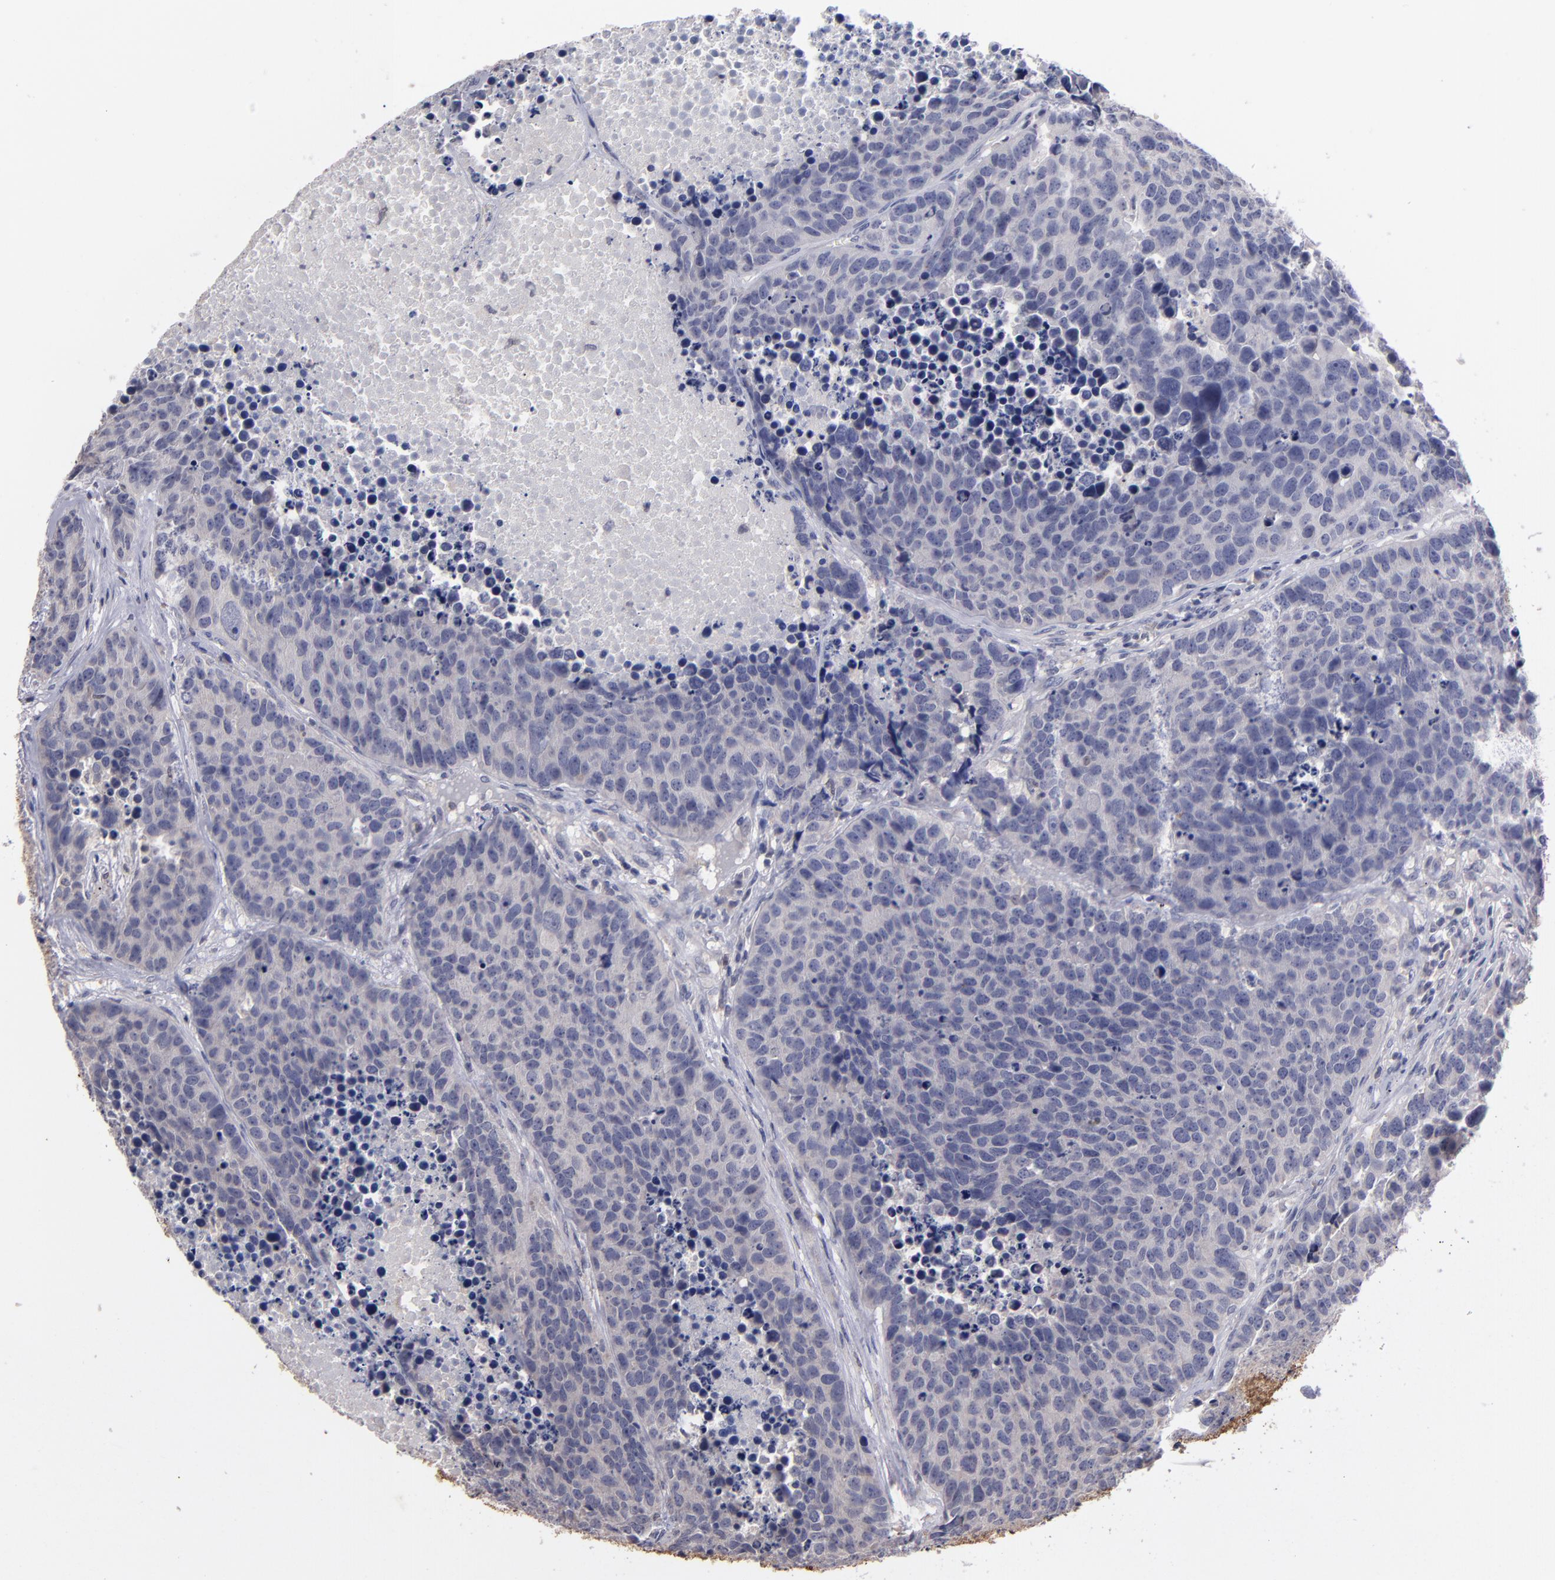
{"staining": {"intensity": "negative", "quantity": "none", "location": "none"}, "tissue": "carcinoid", "cell_type": "Tumor cells", "image_type": "cancer", "snomed": [{"axis": "morphology", "description": "Carcinoid, malignant, NOS"}, {"axis": "topography", "description": "Lung"}], "caption": "The photomicrograph displays no staining of tumor cells in carcinoid (malignant).", "gene": "S100A1", "patient": {"sex": "male", "age": 60}}